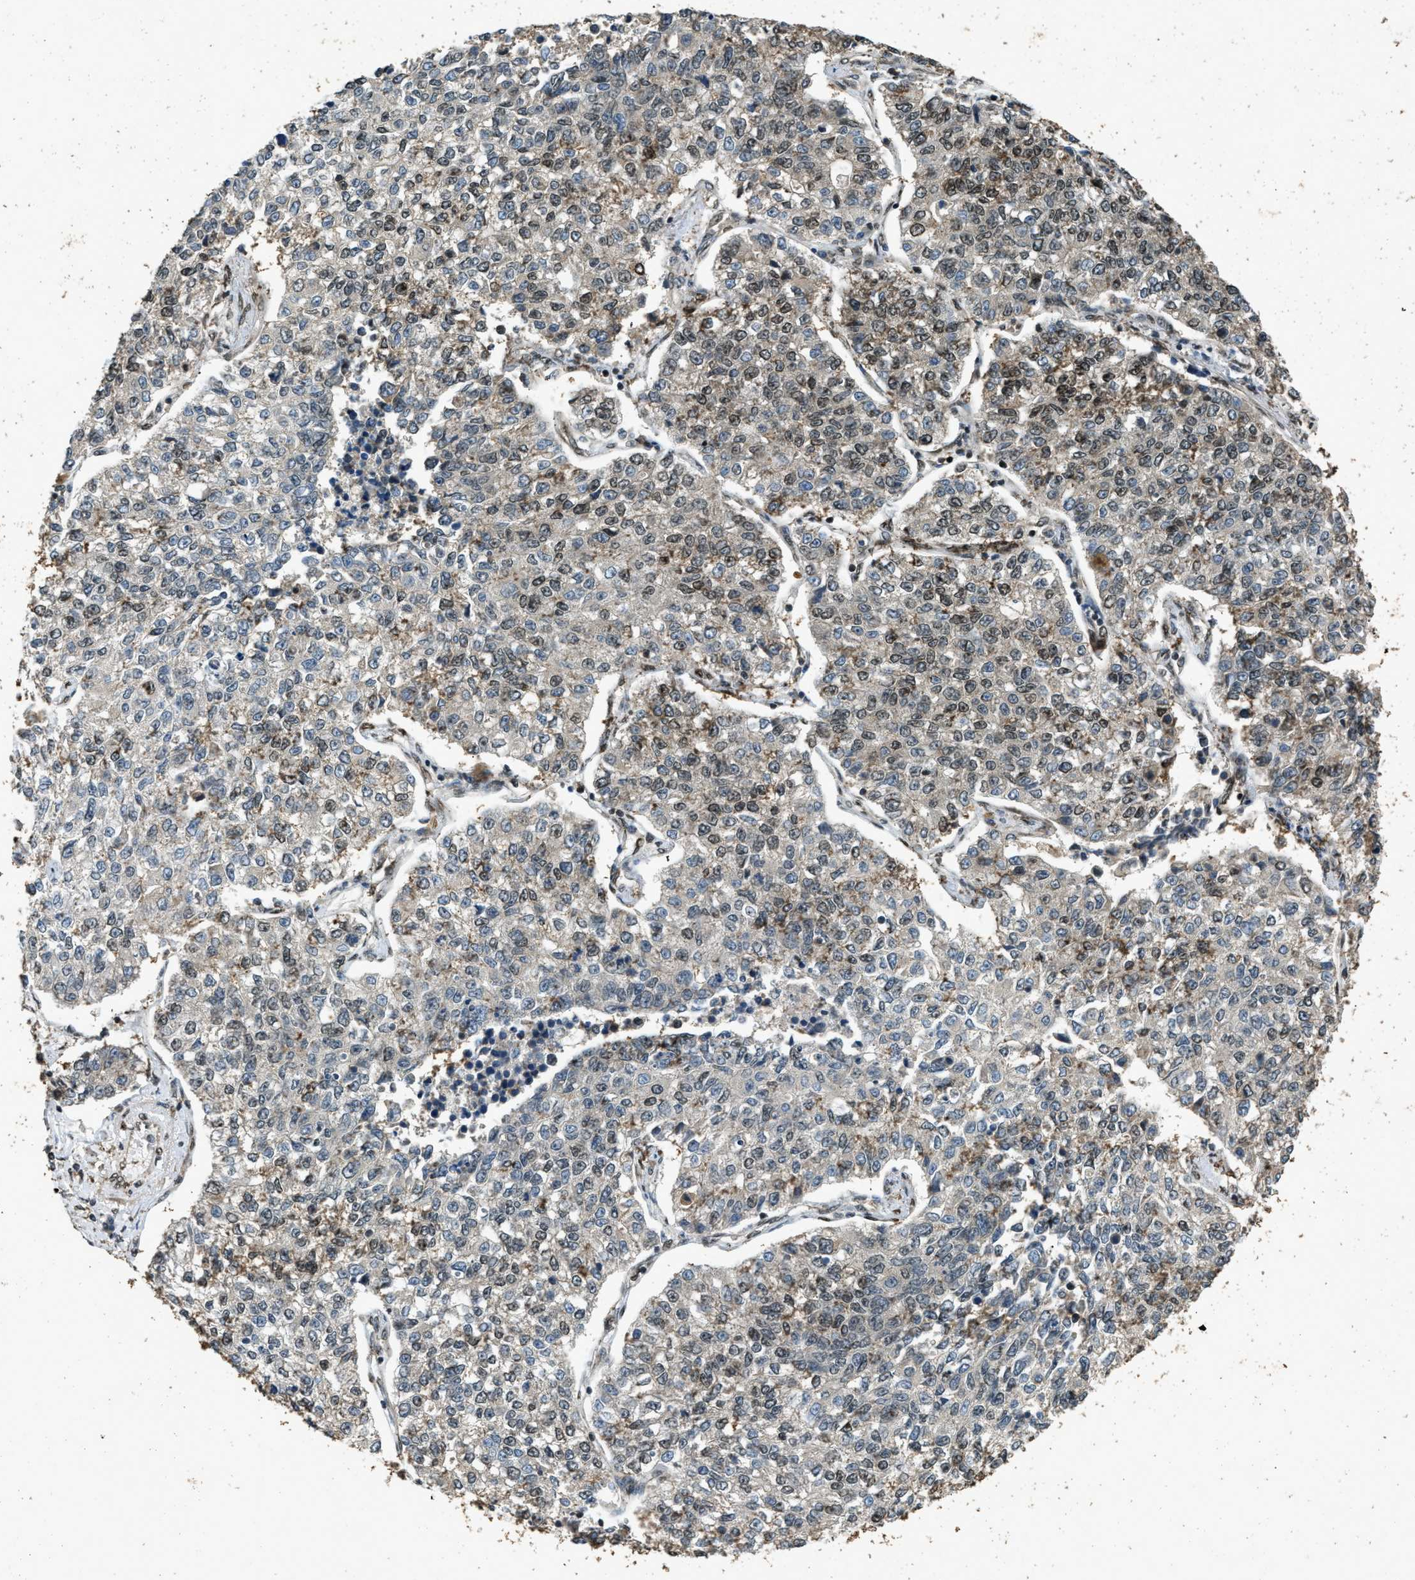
{"staining": {"intensity": "weak", "quantity": "<25%", "location": "nuclear"}, "tissue": "lung cancer", "cell_type": "Tumor cells", "image_type": "cancer", "snomed": [{"axis": "morphology", "description": "Adenocarcinoma, NOS"}, {"axis": "topography", "description": "Lung"}], "caption": "Lung adenocarcinoma was stained to show a protein in brown. There is no significant expression in tumor cells.", "gene": "SYNE1", "patient": {"sex": "male", "age": 49}}